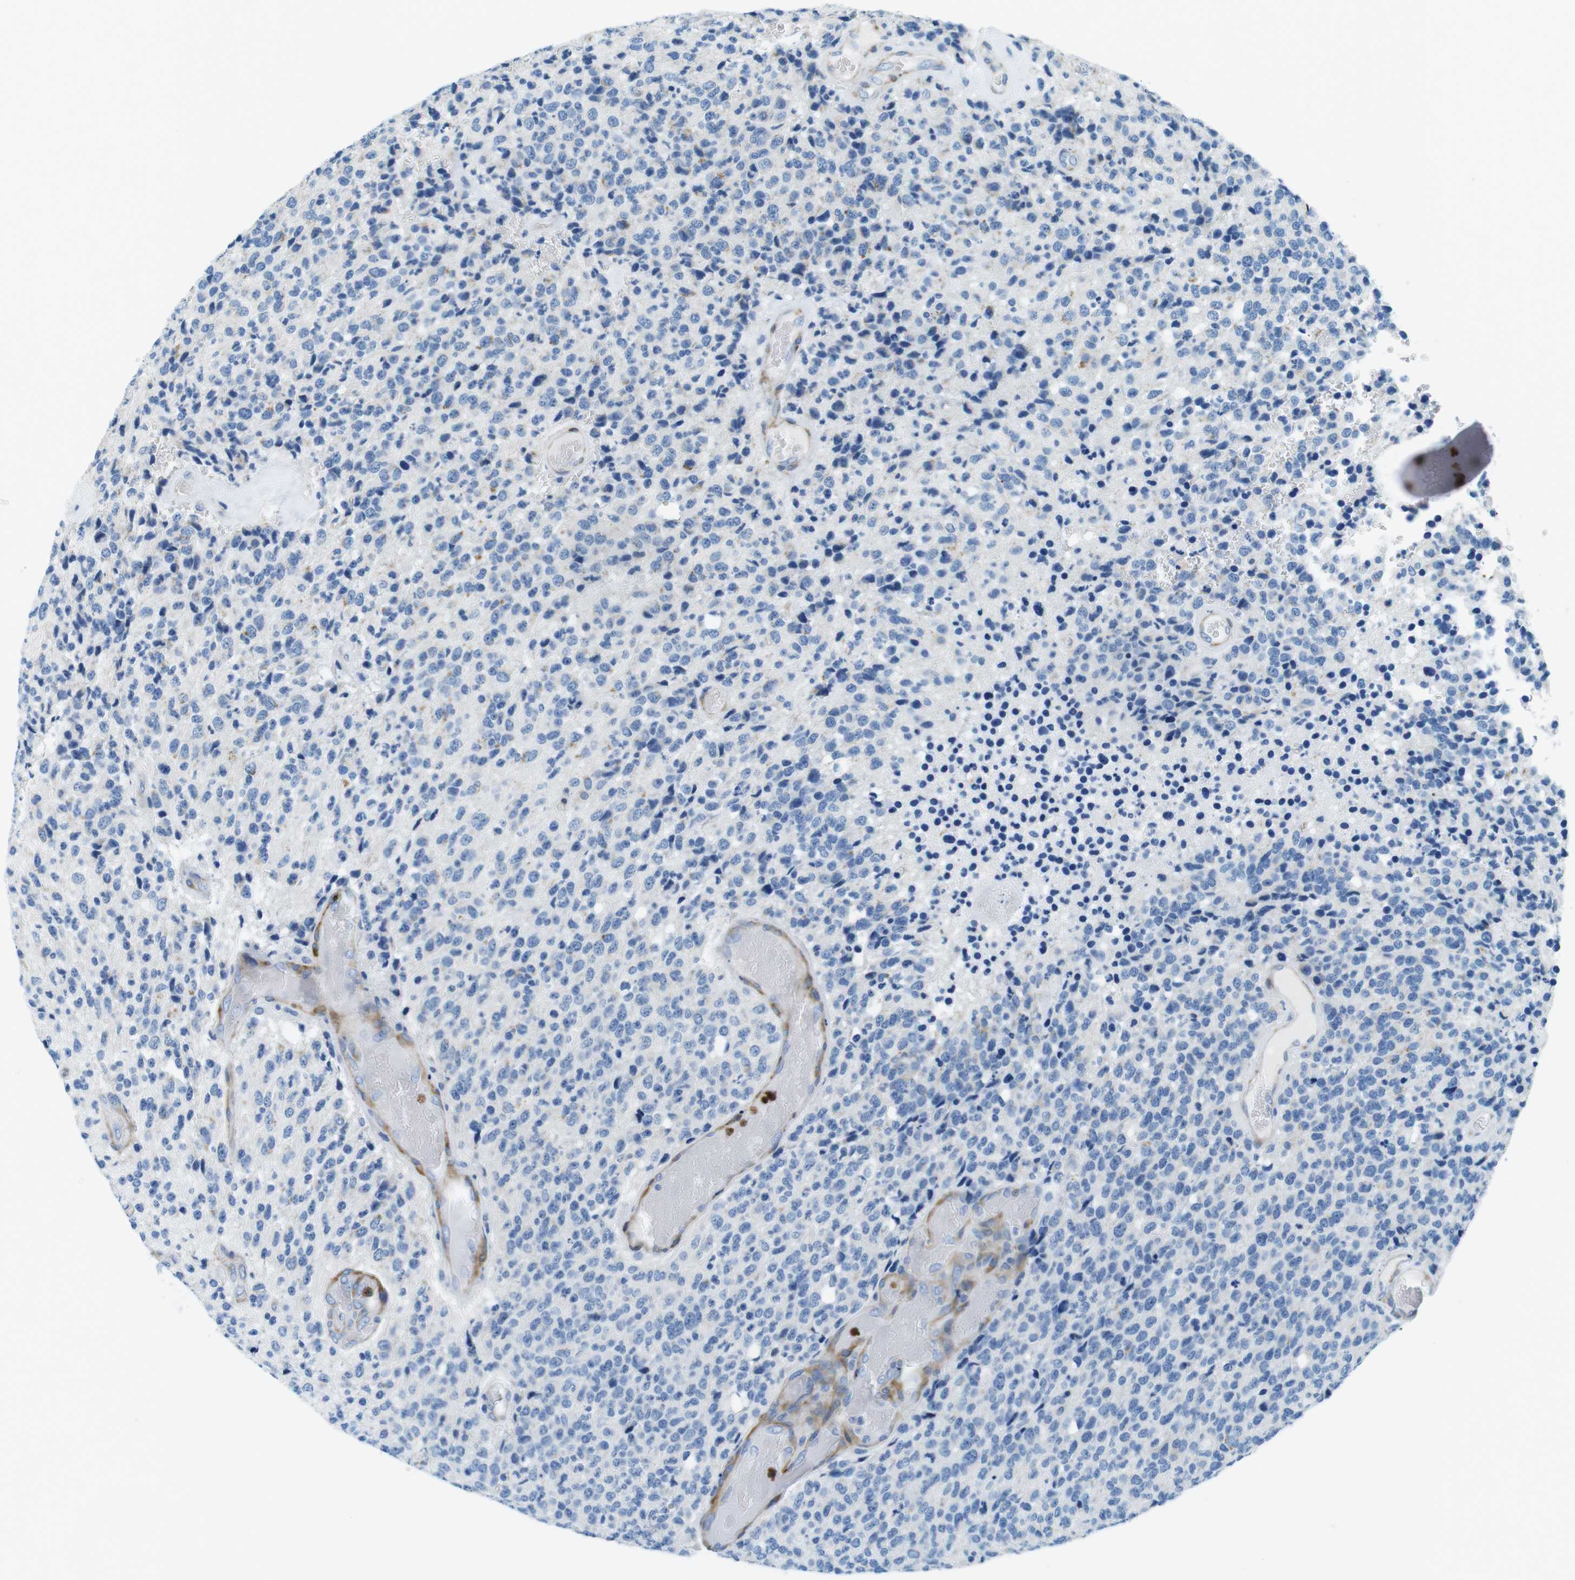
{"staining": {"intensity": "negative", "quantity": "none", "location": "none"}, "tissue": "glioma", "cell_type": "Tumor cells", "image_type": "cancer", "snomed": [{"axis": "morphology", "description": "Glioma, malignant, High grade"}, {"axis": "topography", "description": "pancreas cauda"}], "caption": "IHC histopathology image of glioma stained for a protein (brown), which shows no positivity in tumor cells.", "gene": "EMP2", "patient": {"sex": "male", "age": 60}}